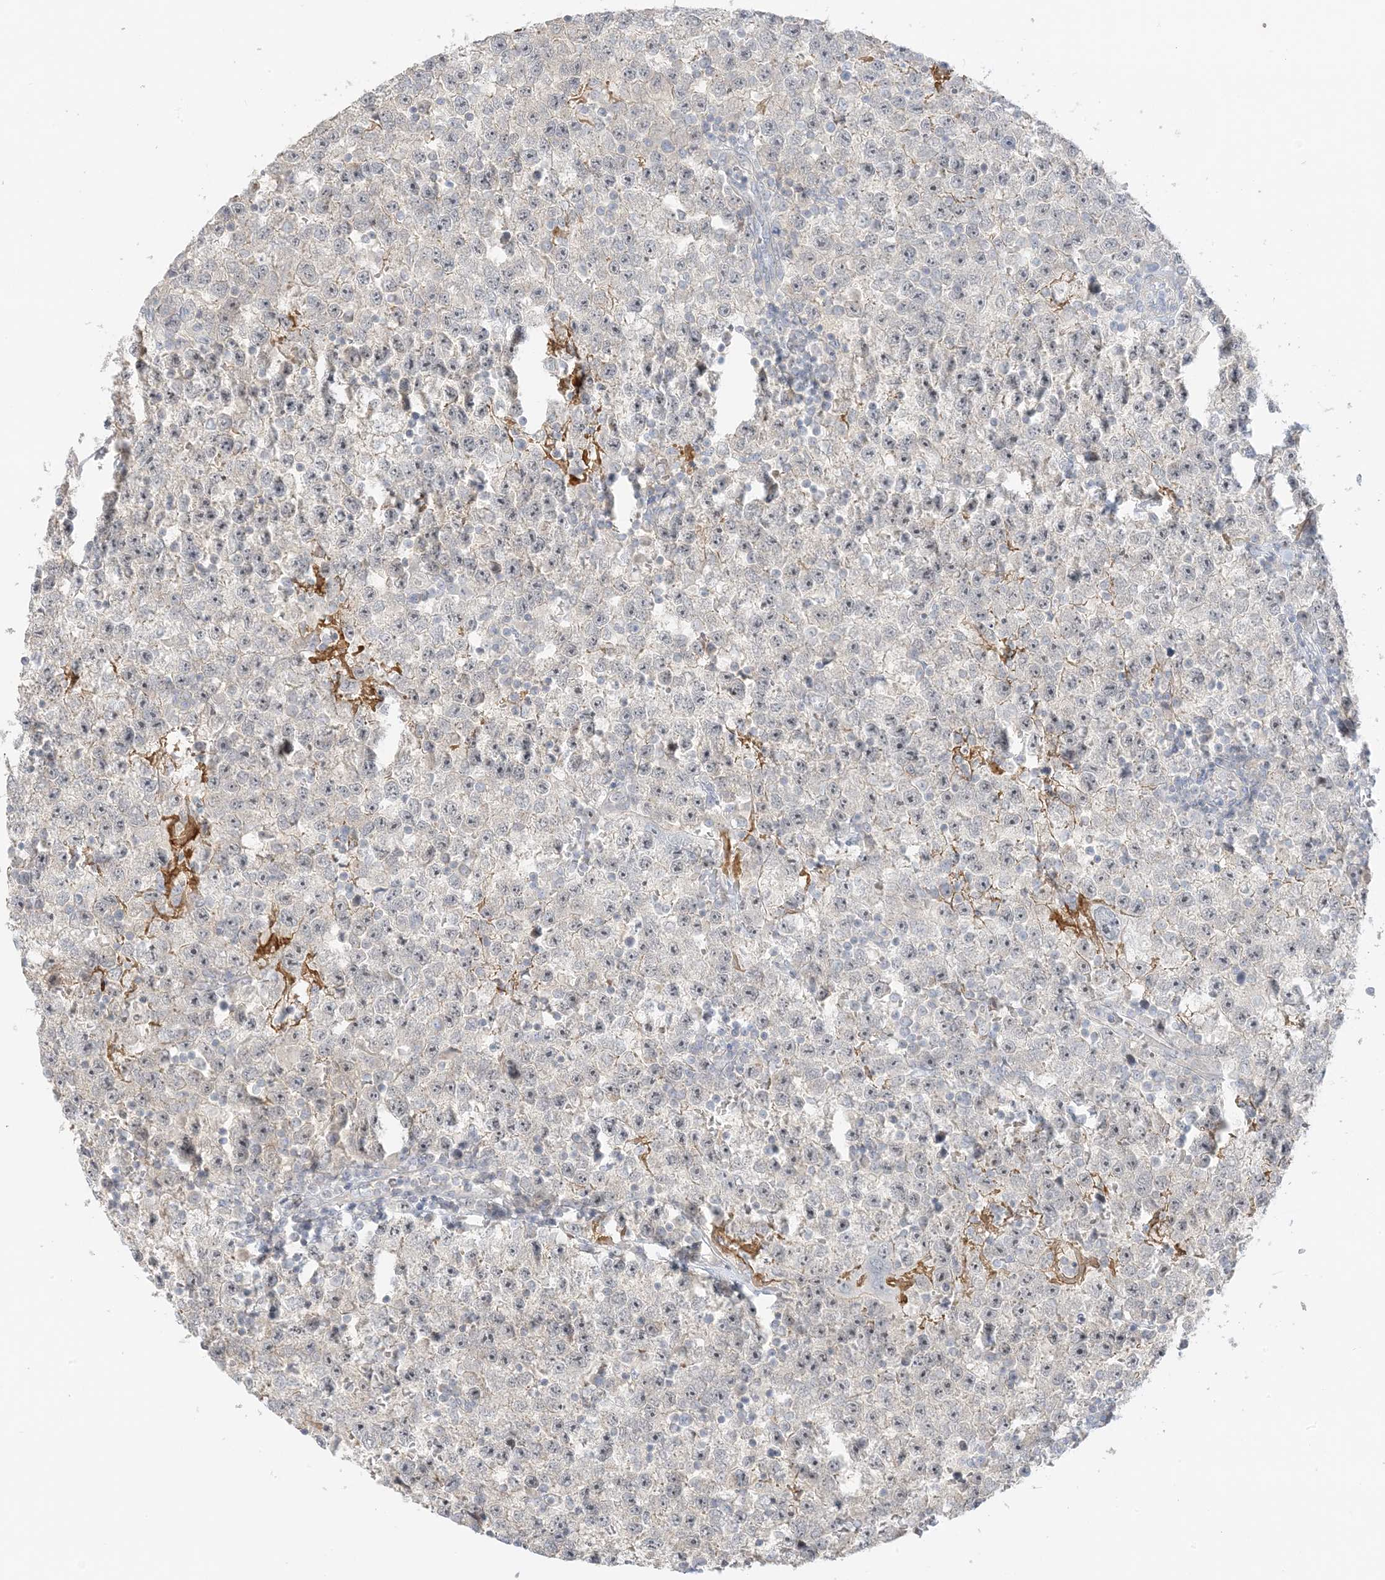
{"staining": {"intensity": "negative", "quantity": "none", "location": "none"}, "tissue": "testis cancer", "cell_type": "Tumor cells", "image_type": "cancer", "snomed": [{"axis": "morphology", "description": "Seminoma, NOS"}, {"axis": "topography", "description": "Testis"}], "caption": "There is no significant positivity in tumor cells of testis cancer. The staining was performed using DAB to visualize the protein expression in brown, while the nuclei were stained in blue with hematoxylin (Magnification: 20x).", "gene": "ETAA1", "patient": {"sex": "male", "age": 22}}